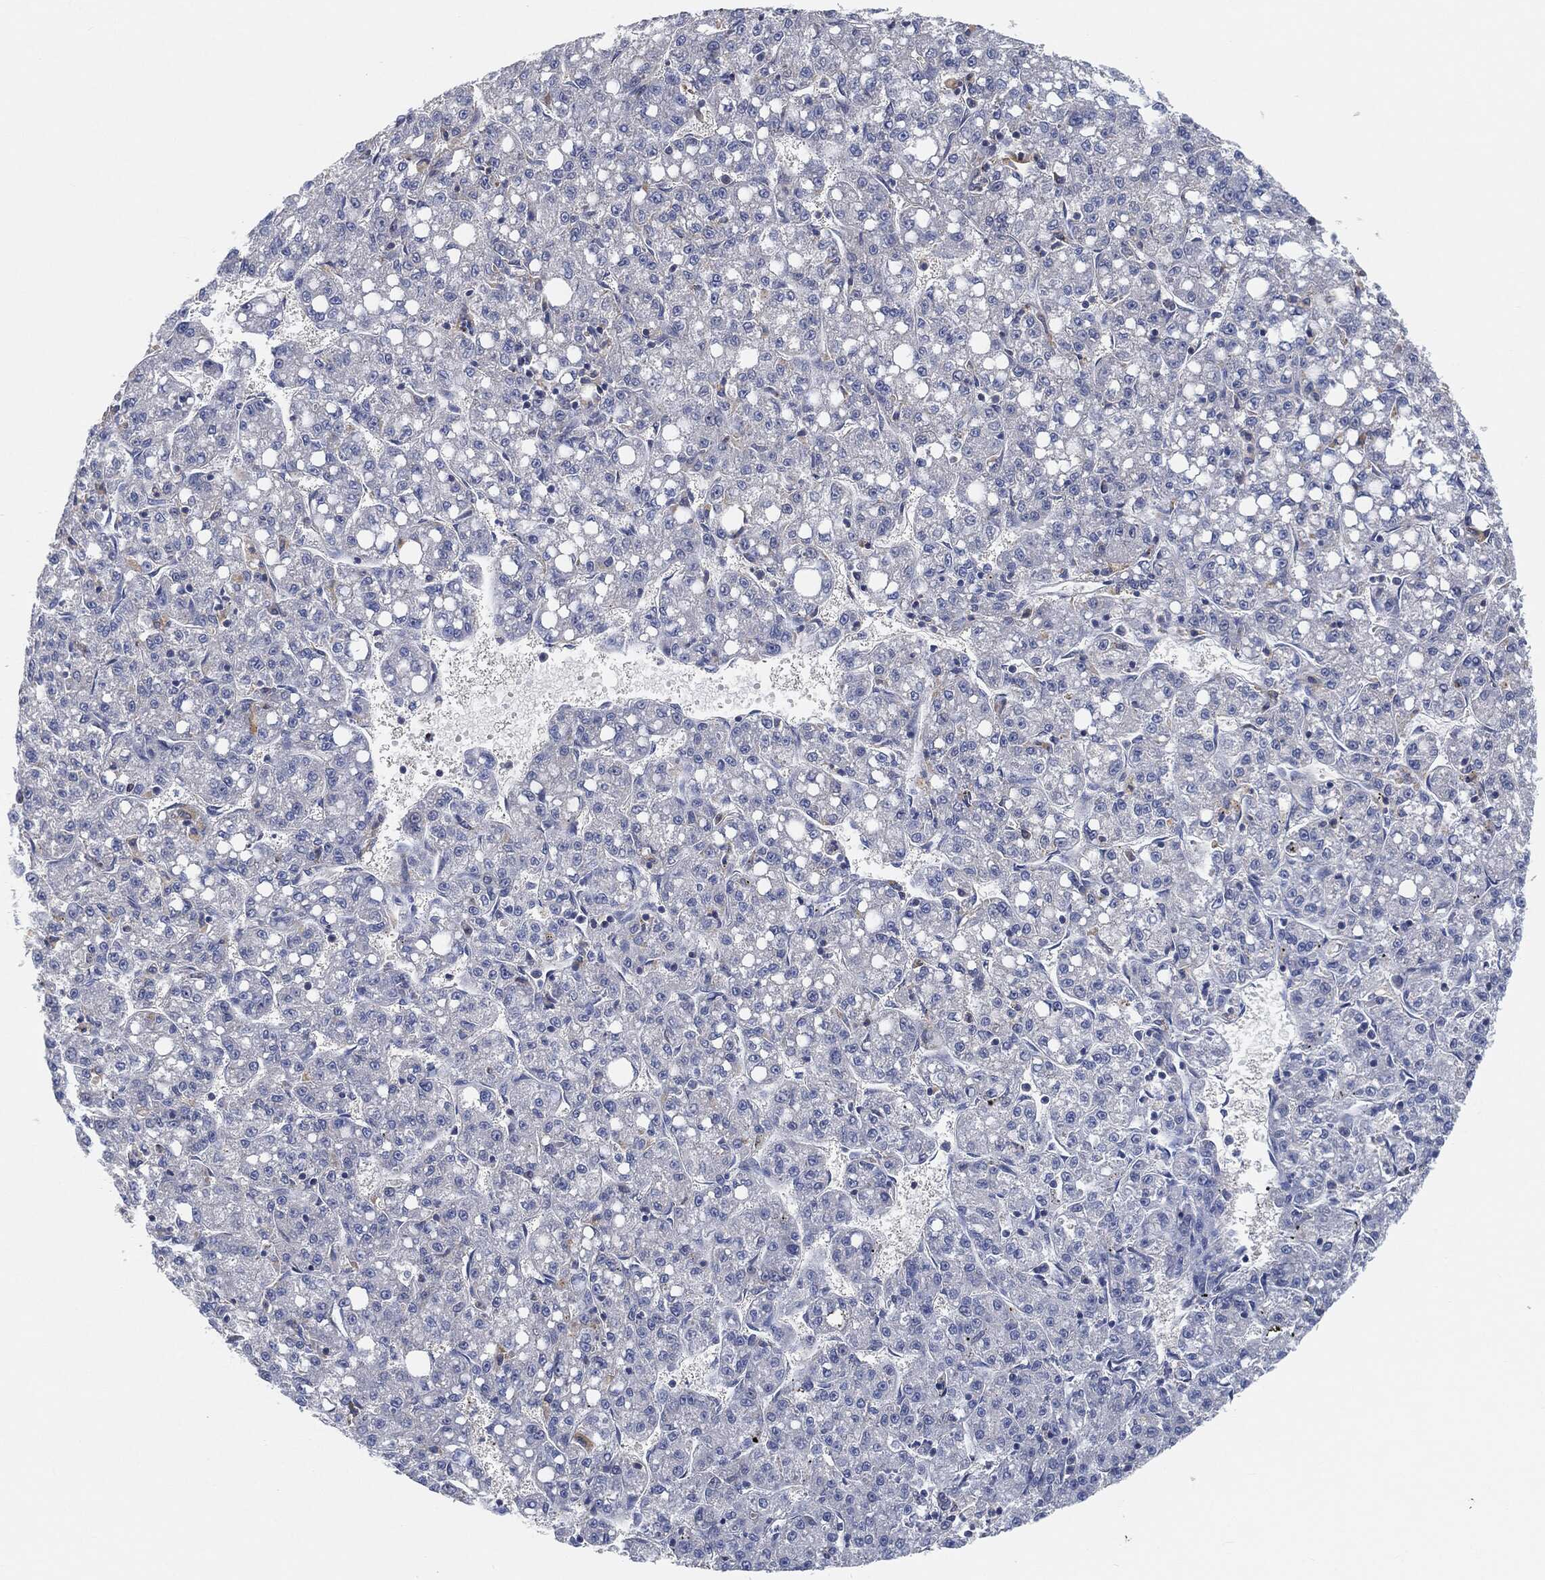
{"staining": {"intensity": "negative", "quantity": "none", "location": "none"}, "tissue": "liver cancer", "cell_type": "Tumor cells", "image_type": "cancer", "snomed": [{"axis": "morphology", "description": "Carcinoma, Hepatocellular, NOS"}, {"axis": "topography", "description": "Liver"}], "caption": "The immunohistochemistry (IHC) photomicrograph has no significant positivity in tumor cells of liver cancer tissue. Brightfield microscopy of IHC stained with DAB (brown) and hematoxylin (blue), captured at high magnification.", "gene": "VSIG4", "patient": {"sex": "female", "age": 65}}